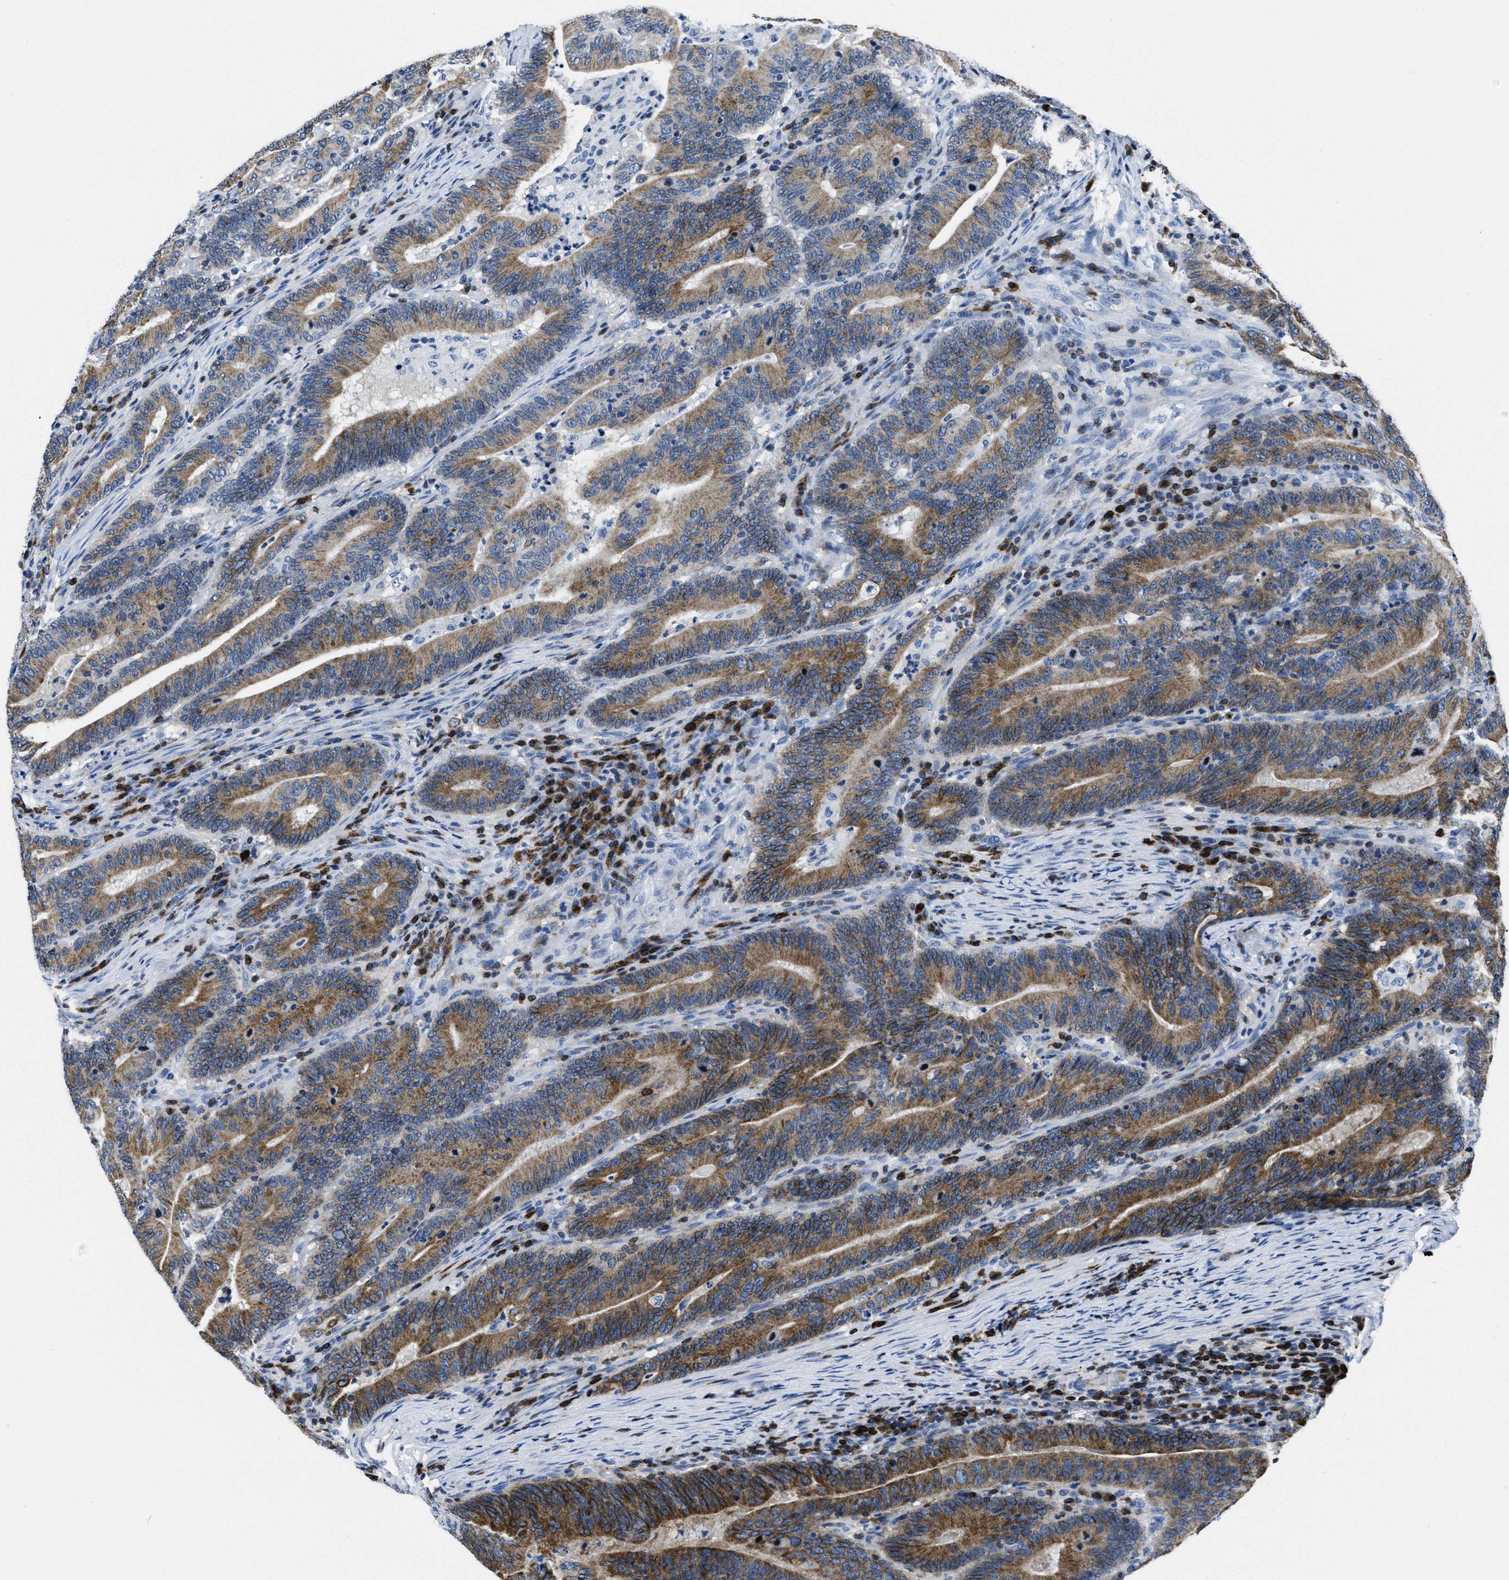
{"staining": {"intensity": "strong", "quantity": ">75%", "location": "cytoplasmic/membranous"}, "tissue": "colorectal cancer", "cell_type": "Tumor cells", "image_type": "cancer", "snomed": [{"axis": "morphology", "description": "Adenocarcinoma, NOS"}, {"axis": "topography", "description": "Colon"}], "caption": "A brown stain labels strong cytoplasmic/membranous positivity of a protein in colorectal cancer tumor cells. (DAB IHC with brightfield microscopy, high magnification).", "gene": "ITGA3", "patient": {"sex": "female", "age": 66}}